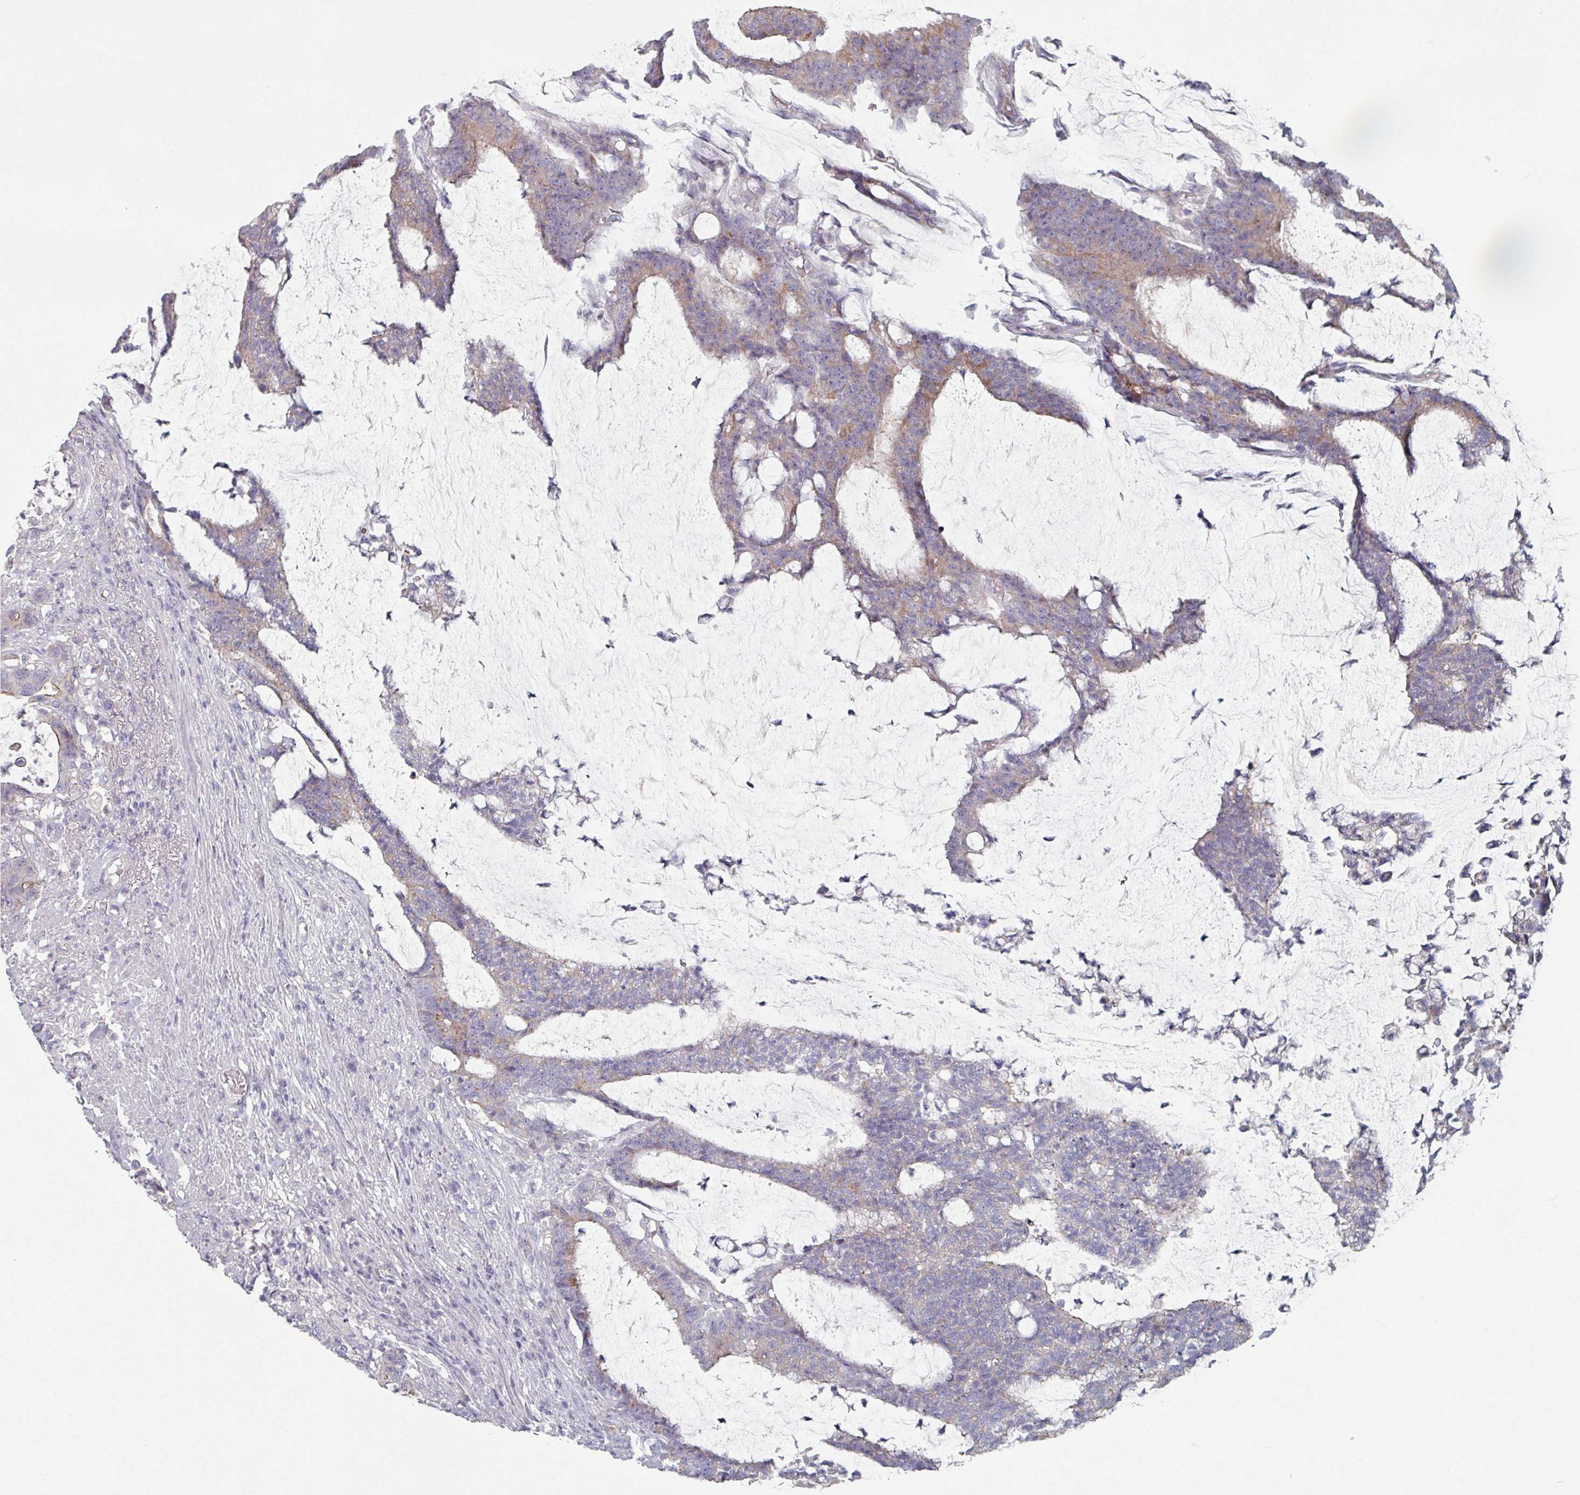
{"staining": {"intensity": "weak", "quantity": "25%-75%", "location": "cytoplasmic/membranous"}, "tissue": "colorectal cancer", "cell_type": "Tumor cells", "image_type": "cancer", "snomed": [{"axis": "morphology", "description": "Adenocarcinoma, NOS"}, {"axis": "topography", "description": "Colon"}], "caption": "A photomicrograph of human colorectal cancer stained for a protein exhibits weak cytoplasmic/membranous brown staining in tumor cells.", "gene": "EFL1", "patient": {"sex": "female", "age": 84}}